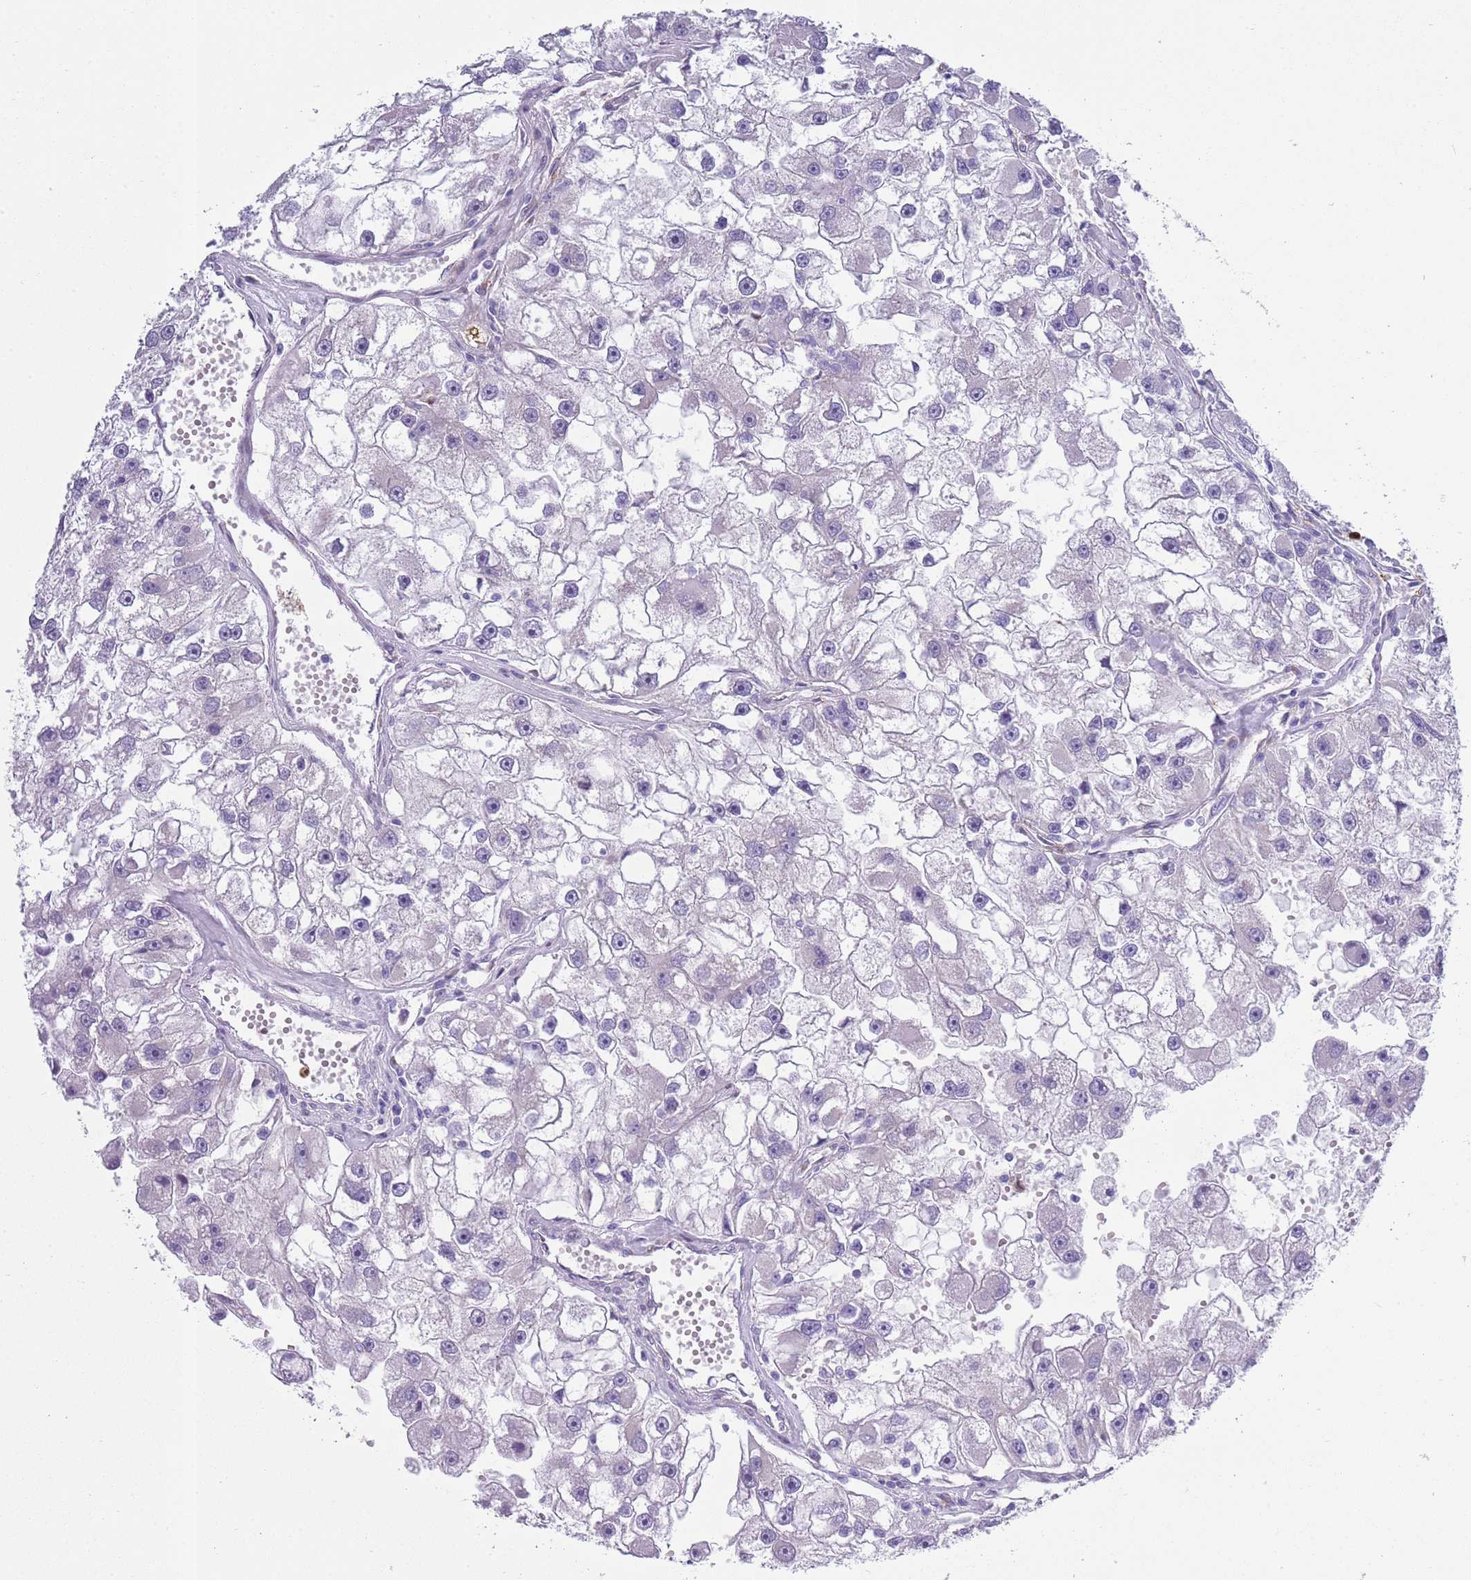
{"staining": {"intensity": "negative", "quantity": "none", "location": "none"}, "tissue": "renal cancer", "cell_type": "Tumor cells", "image_type": "cancer", "snomed": [{"axis": "morphology", "description": "Adenocarcinoma, NOS"}, {"axis": "topography", "description": "Kidney"}], "caption": "Image shows no protein expression in tumor cells of renal adenocarcinoma tissue.", "gene": "ZFP2", "patient": {"sex": "male", "age": 63}}